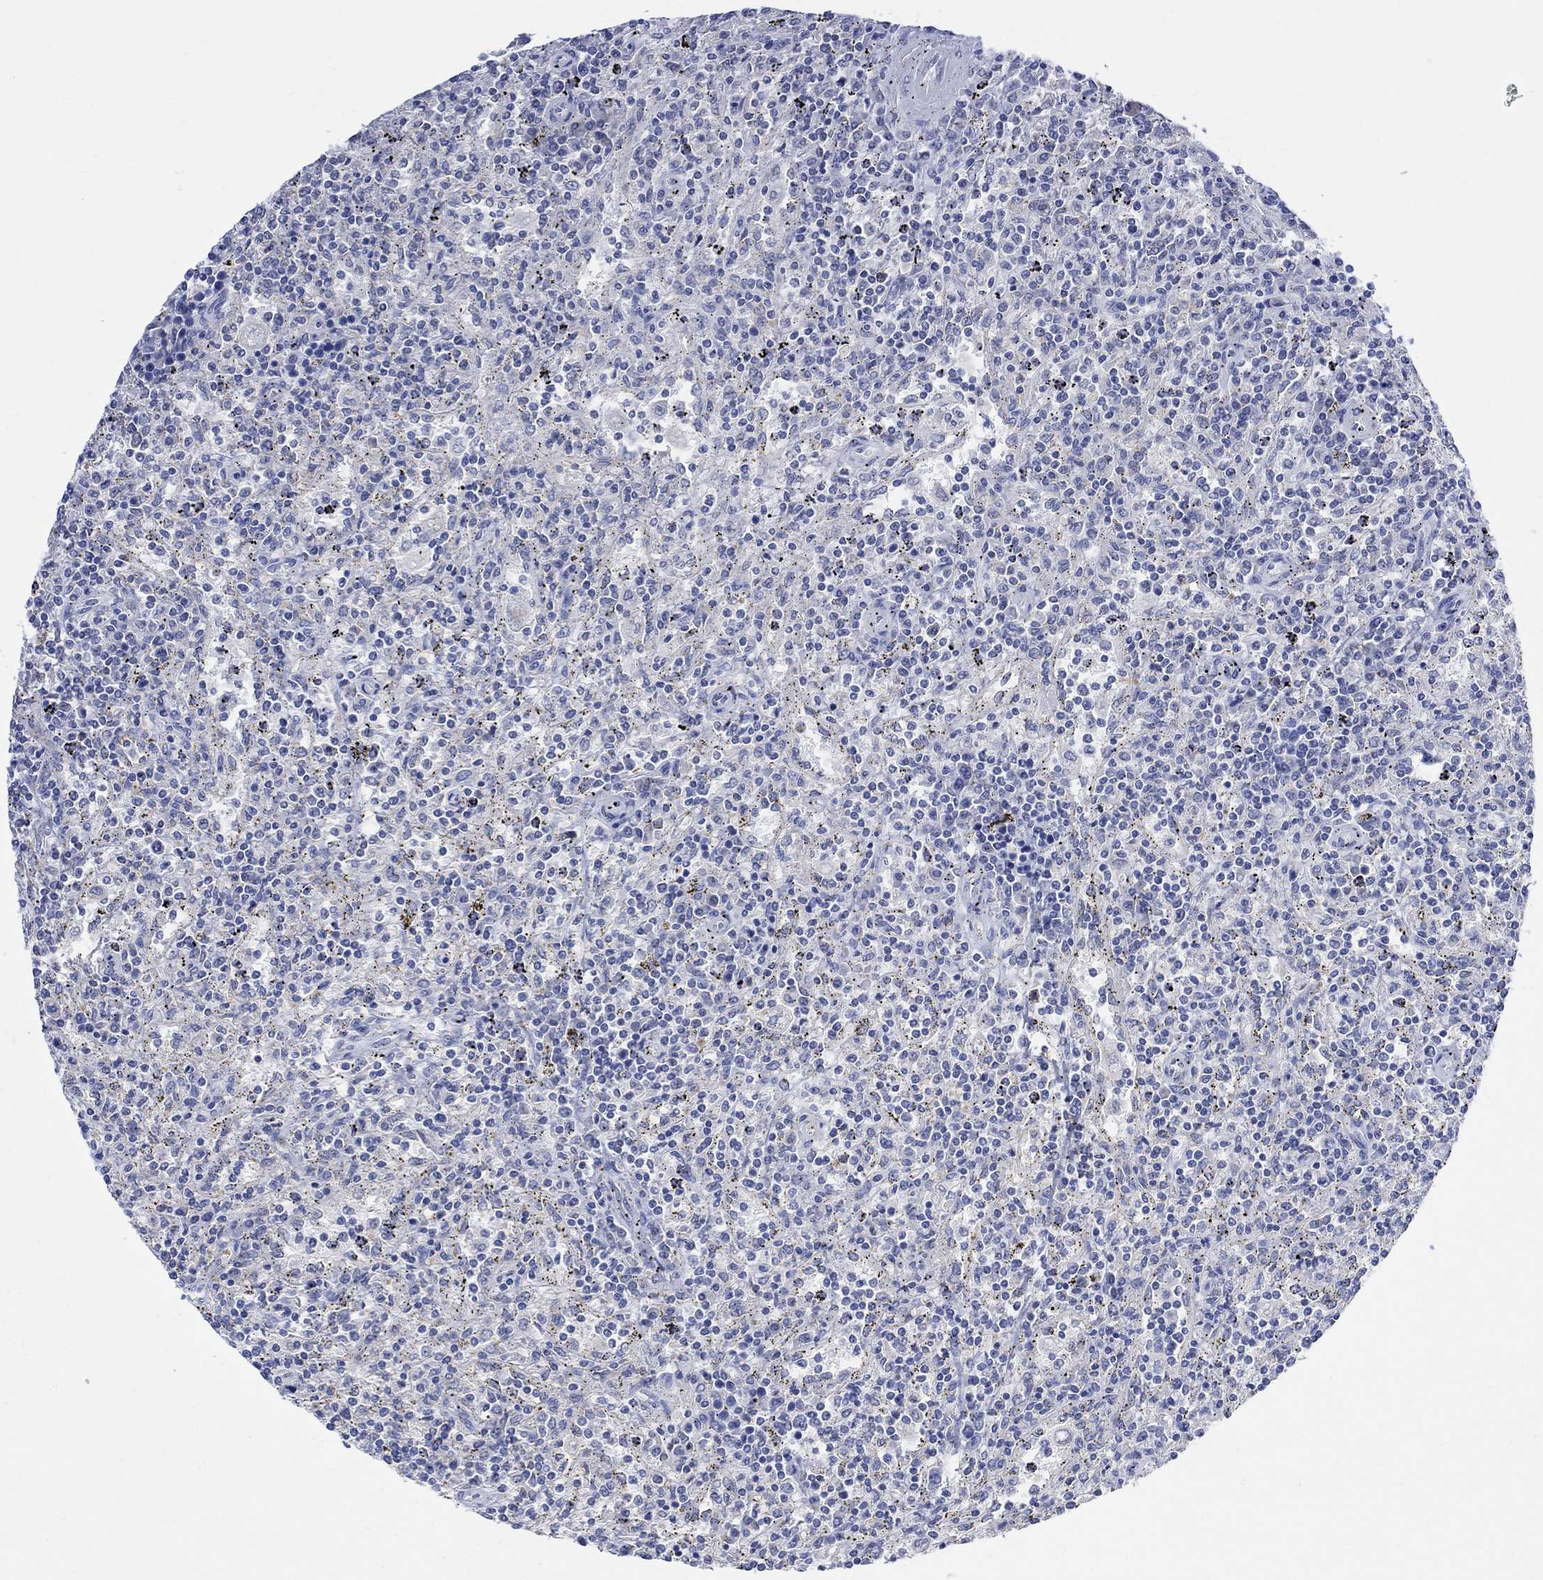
{"staining": {"intensity": "negative", "quantity": "none", "location": "none"}, "tissue": "lymphoma", "cell_type": "Tumor cells", "image_type": "cancer", "snomed": [{"axis": "morphology", "description": "Malignant lymphoma, non-Hodgkin's type, Low grade"}, {"axis": "topography", "description": "Spleen"}], "caption": "Lymphoma was stained to show a protein in brown. There is no significant expression in tumor cells.", "gene": "FBP2", "patient": {"sex": "male", "age": 62}}